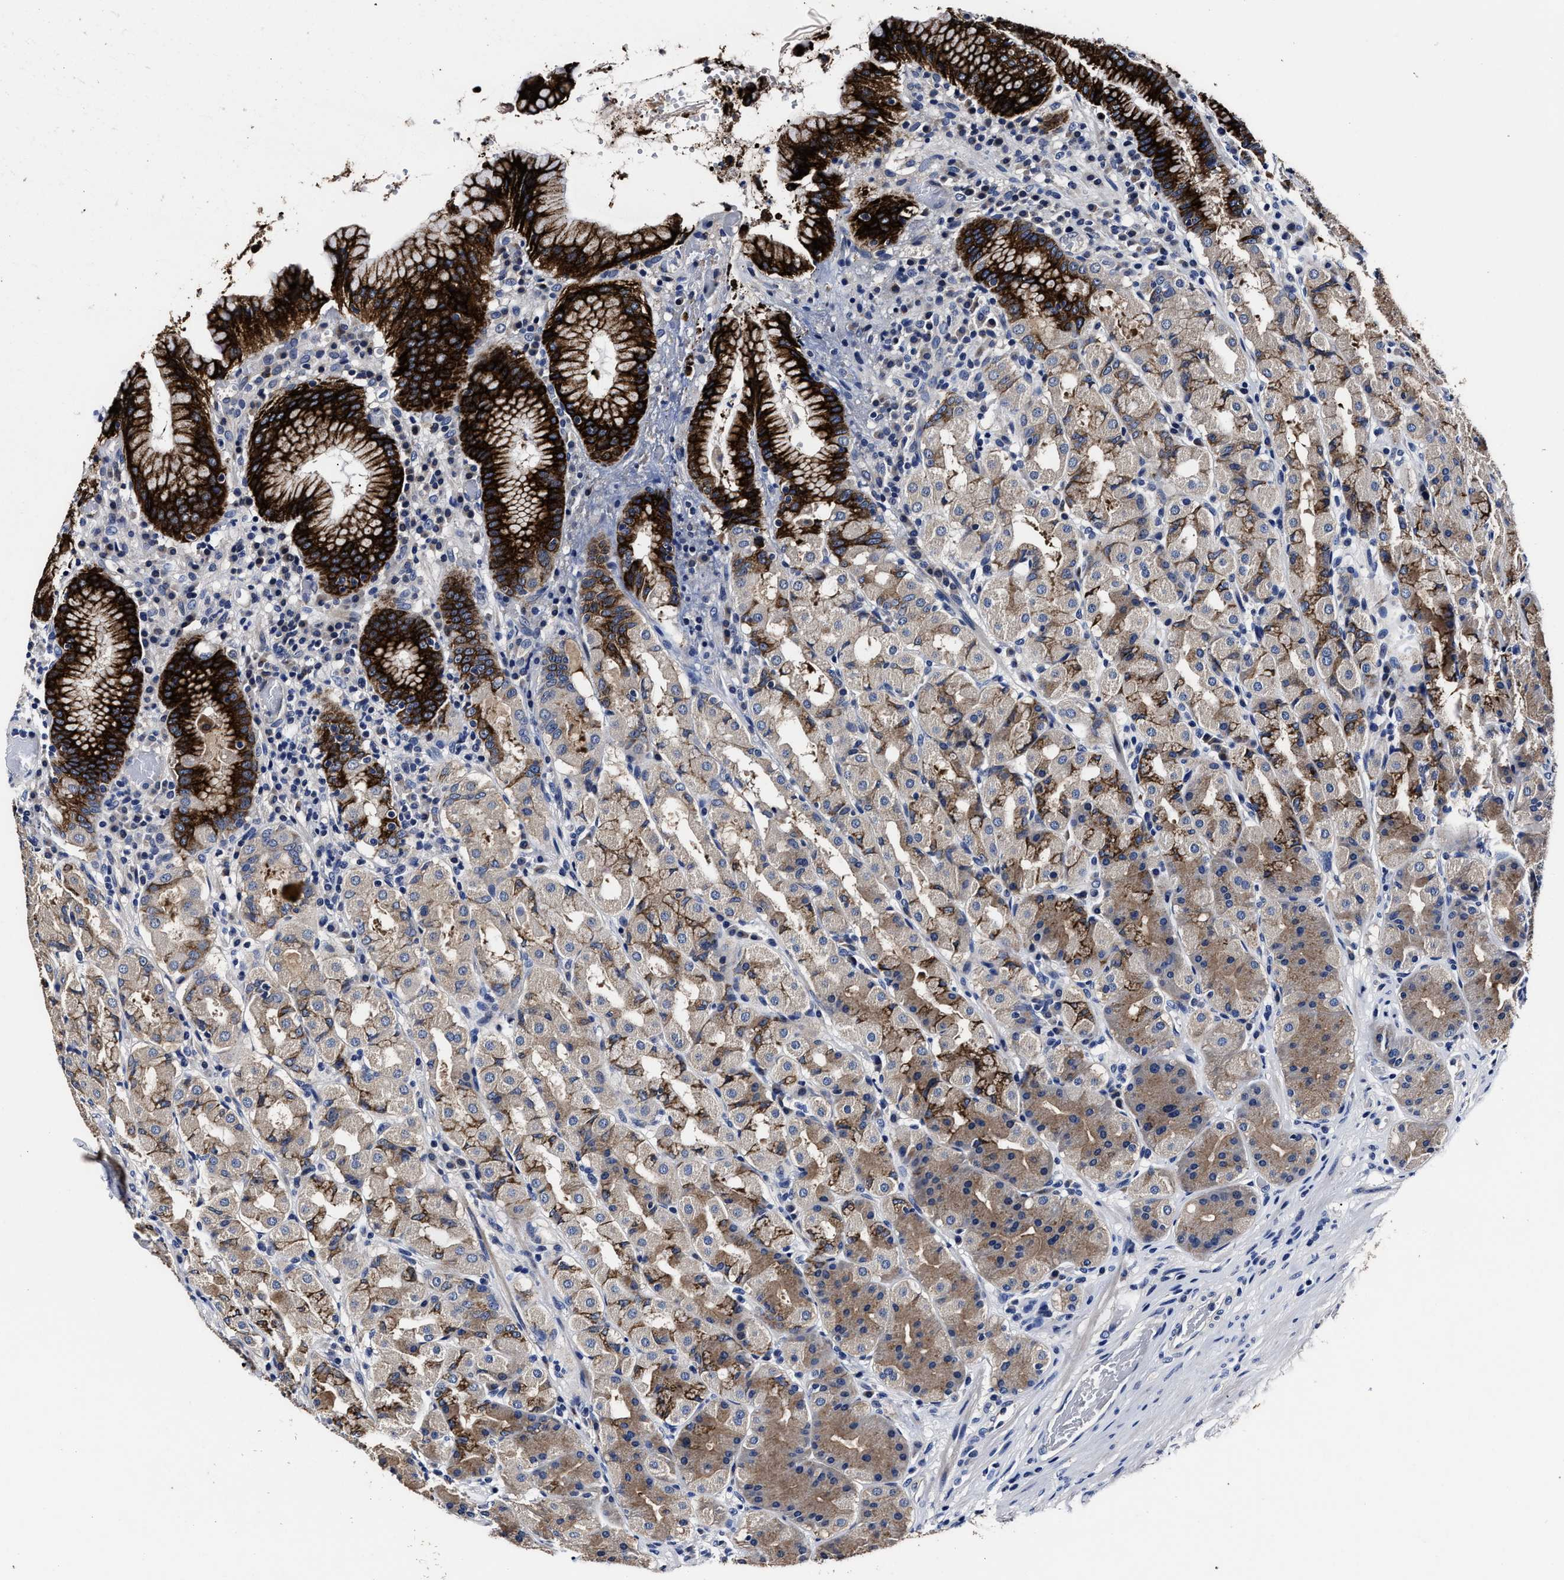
{"staining": {"intensity": "strong", "quantity": "25%-75%", "location": "cytoplasmic/membranous"}, "tissue": "stomach", "cell_type": "Glandular cells", "image_type": "normal", "snomed": [{"axis": "morphology", "description": "Normal tissue, NOS"}, {"axis": "topography", "description": "Stomach"}, {"axis": "topography", "description": "Stomach, lower"}], "caption": "High-magnification brightfield microscopy of benign stomach stained with DAB (brown) and counterstained with hematoxylin (blue). glandular cells exhibit strong cytoplasmic/membranous positivity is present in approximately25%-75% of cells.", "gene": "OLFML2A", "patient": {"sex": "female", "age": 56}}